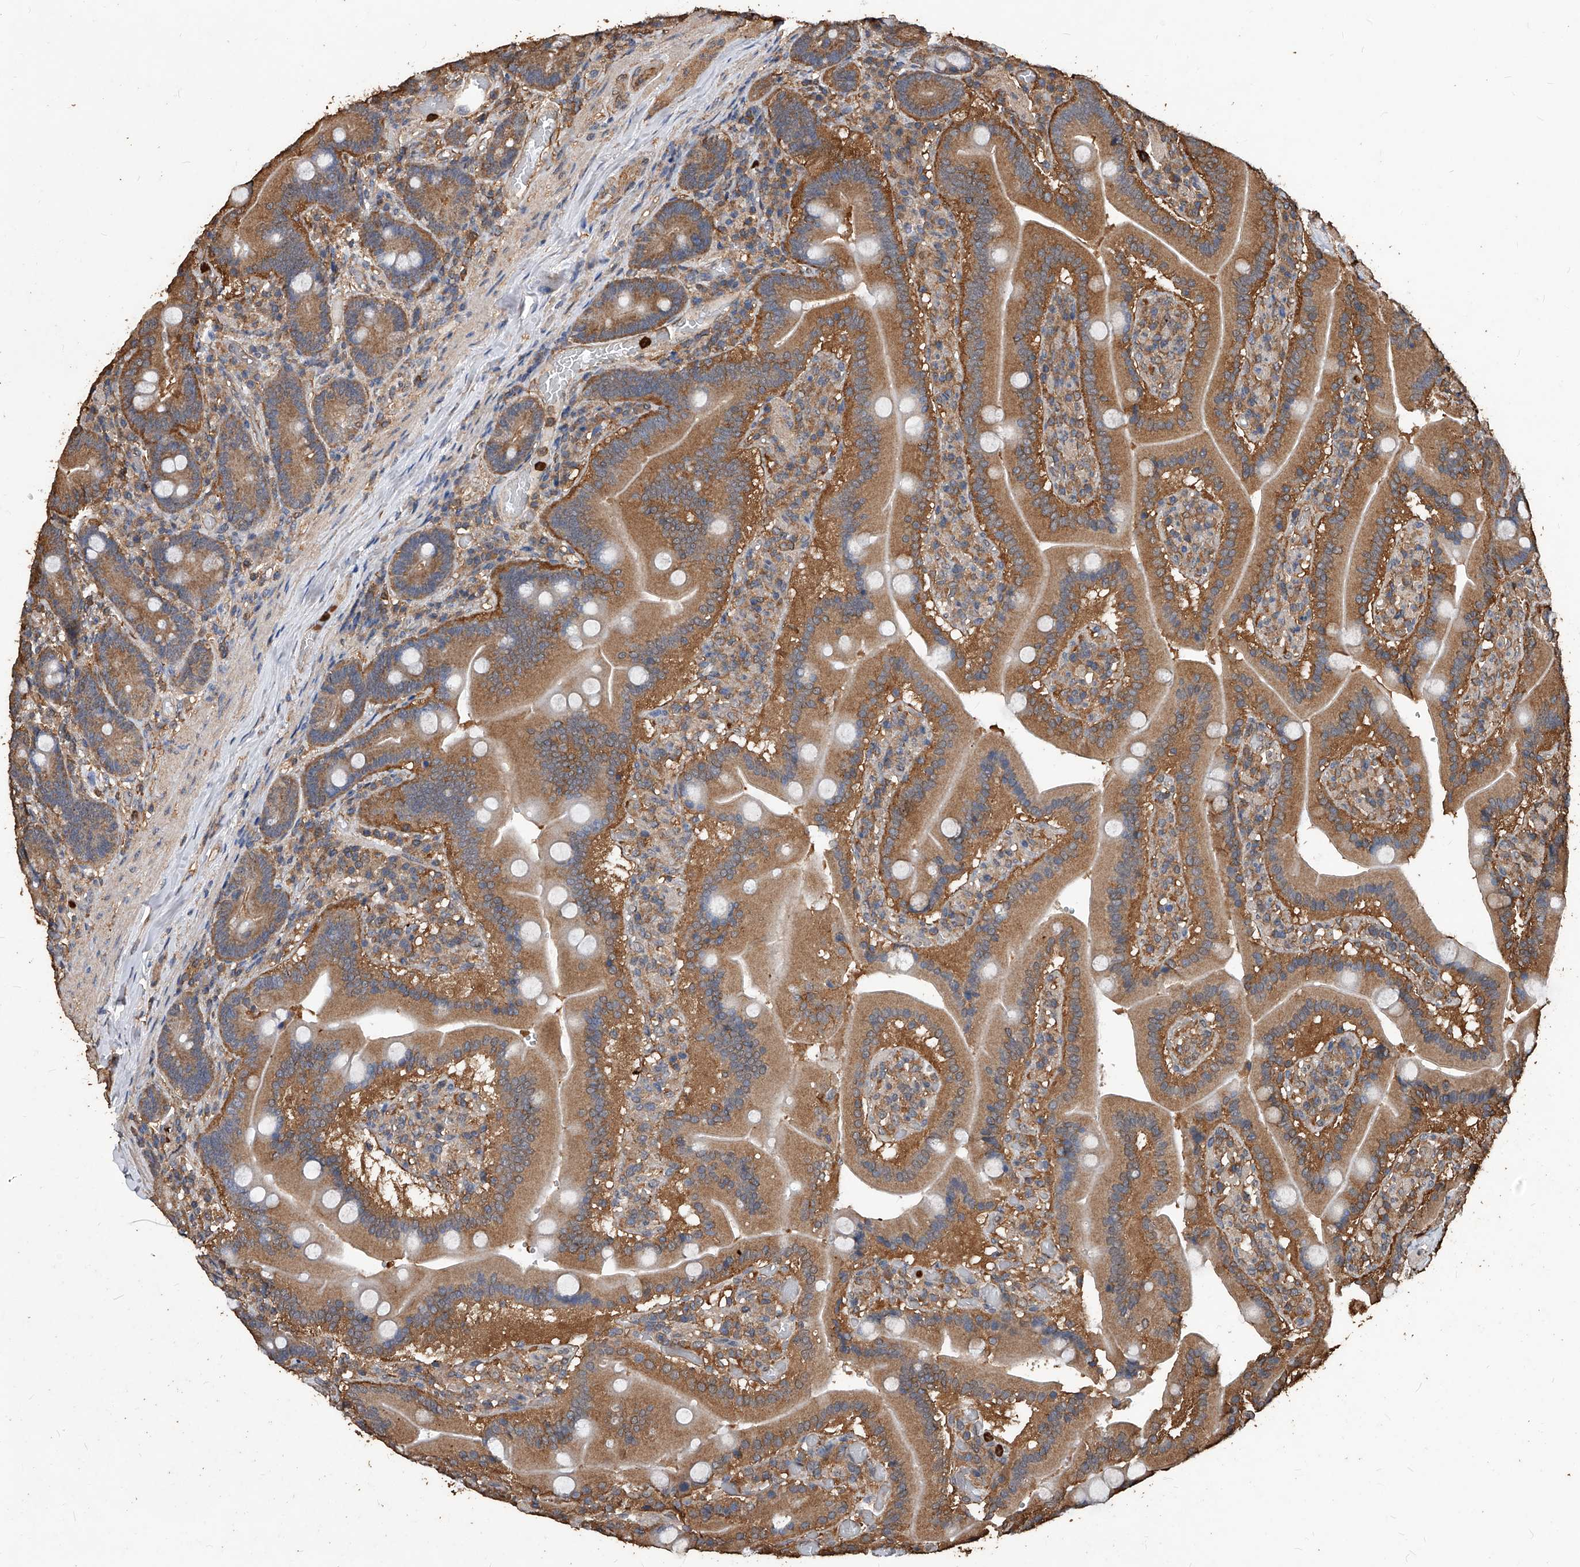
{"staining": {"intensity": "moderate", "quantity": ">75%", "location": "cytoplasmic/membranous"}, "tissue": "duodenum", "cell_type": "Glandular cells", "image_type": "normal", "snomed": [{"axis": "morphology", "description": "Normal tissue, NOS"}, {"axis": "topography", "description": "Duodenum"}], "caption": "A brown stain shows moderate cytoplasmic/membranous positivity of a protein in glandular cells of unremarkable human duodenum. Using DAB (3,3'-diaminobenzidine) (brown) and hematoxylin (blue) stains, captured at high magnification using brightfield microscopy.", "gene": "UCP2", "patient": {"sex": "female", "age": 62}}